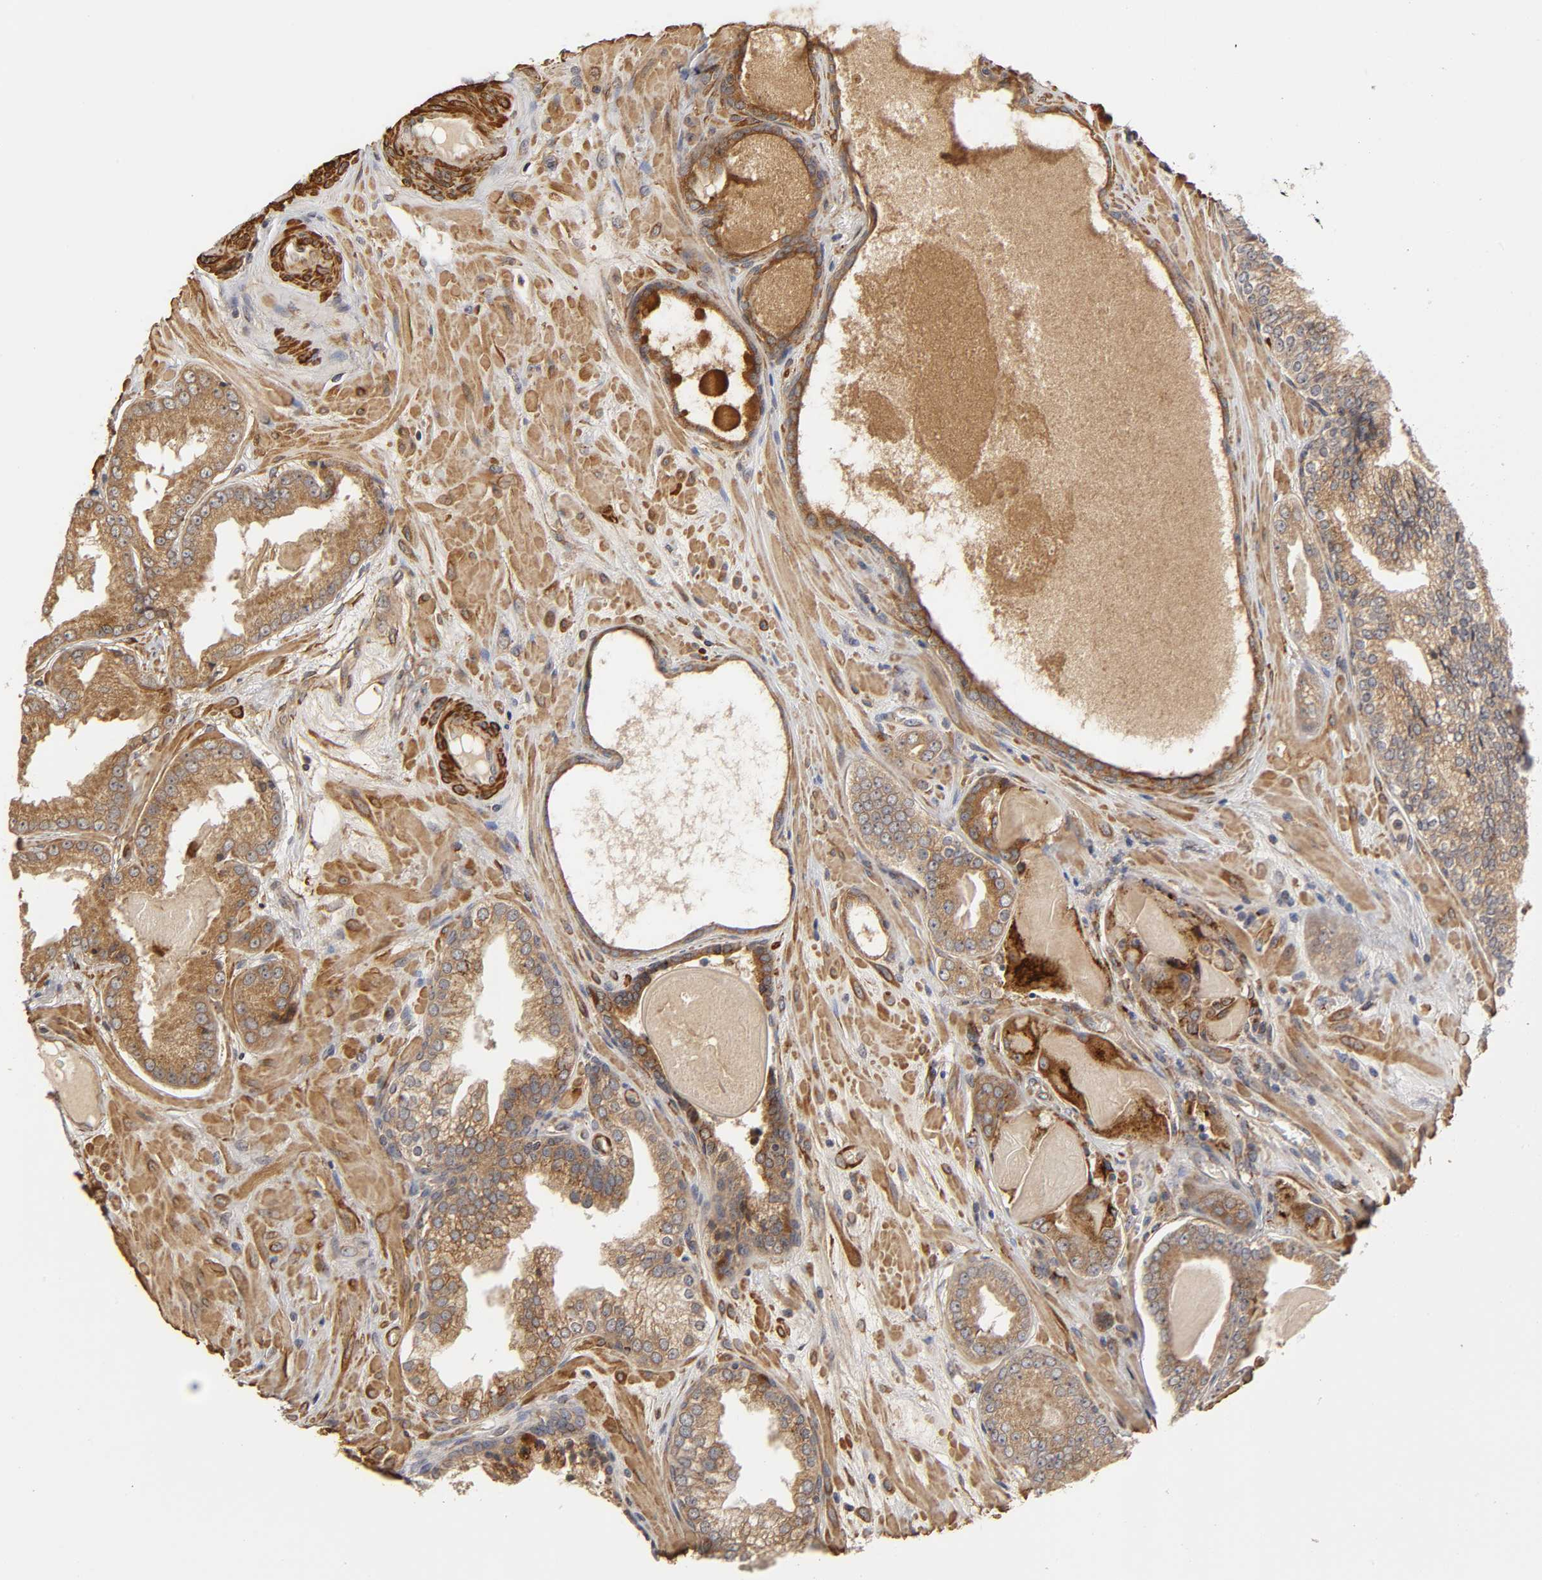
{"staining": {"intensity": "moderate", "quantity": ">75%", "location": "cytoplasmic/membranous"}, "tissue": "prostate cancer", "cell_type": "Tumor cells", "image_type": "cancer", "snomed": [{"axis": "morphology", "description": "Adenocarcinoma, High grade"}, {"axis": "topography", "description": "Prostate"}], "caption": "Human adenocarcinoma (high-grade) (prostate) stained with a protein marker displays moderate staining in tumor cells.", "gene": "GNPTG", "patient": {"sex": "male", "age": 68}}